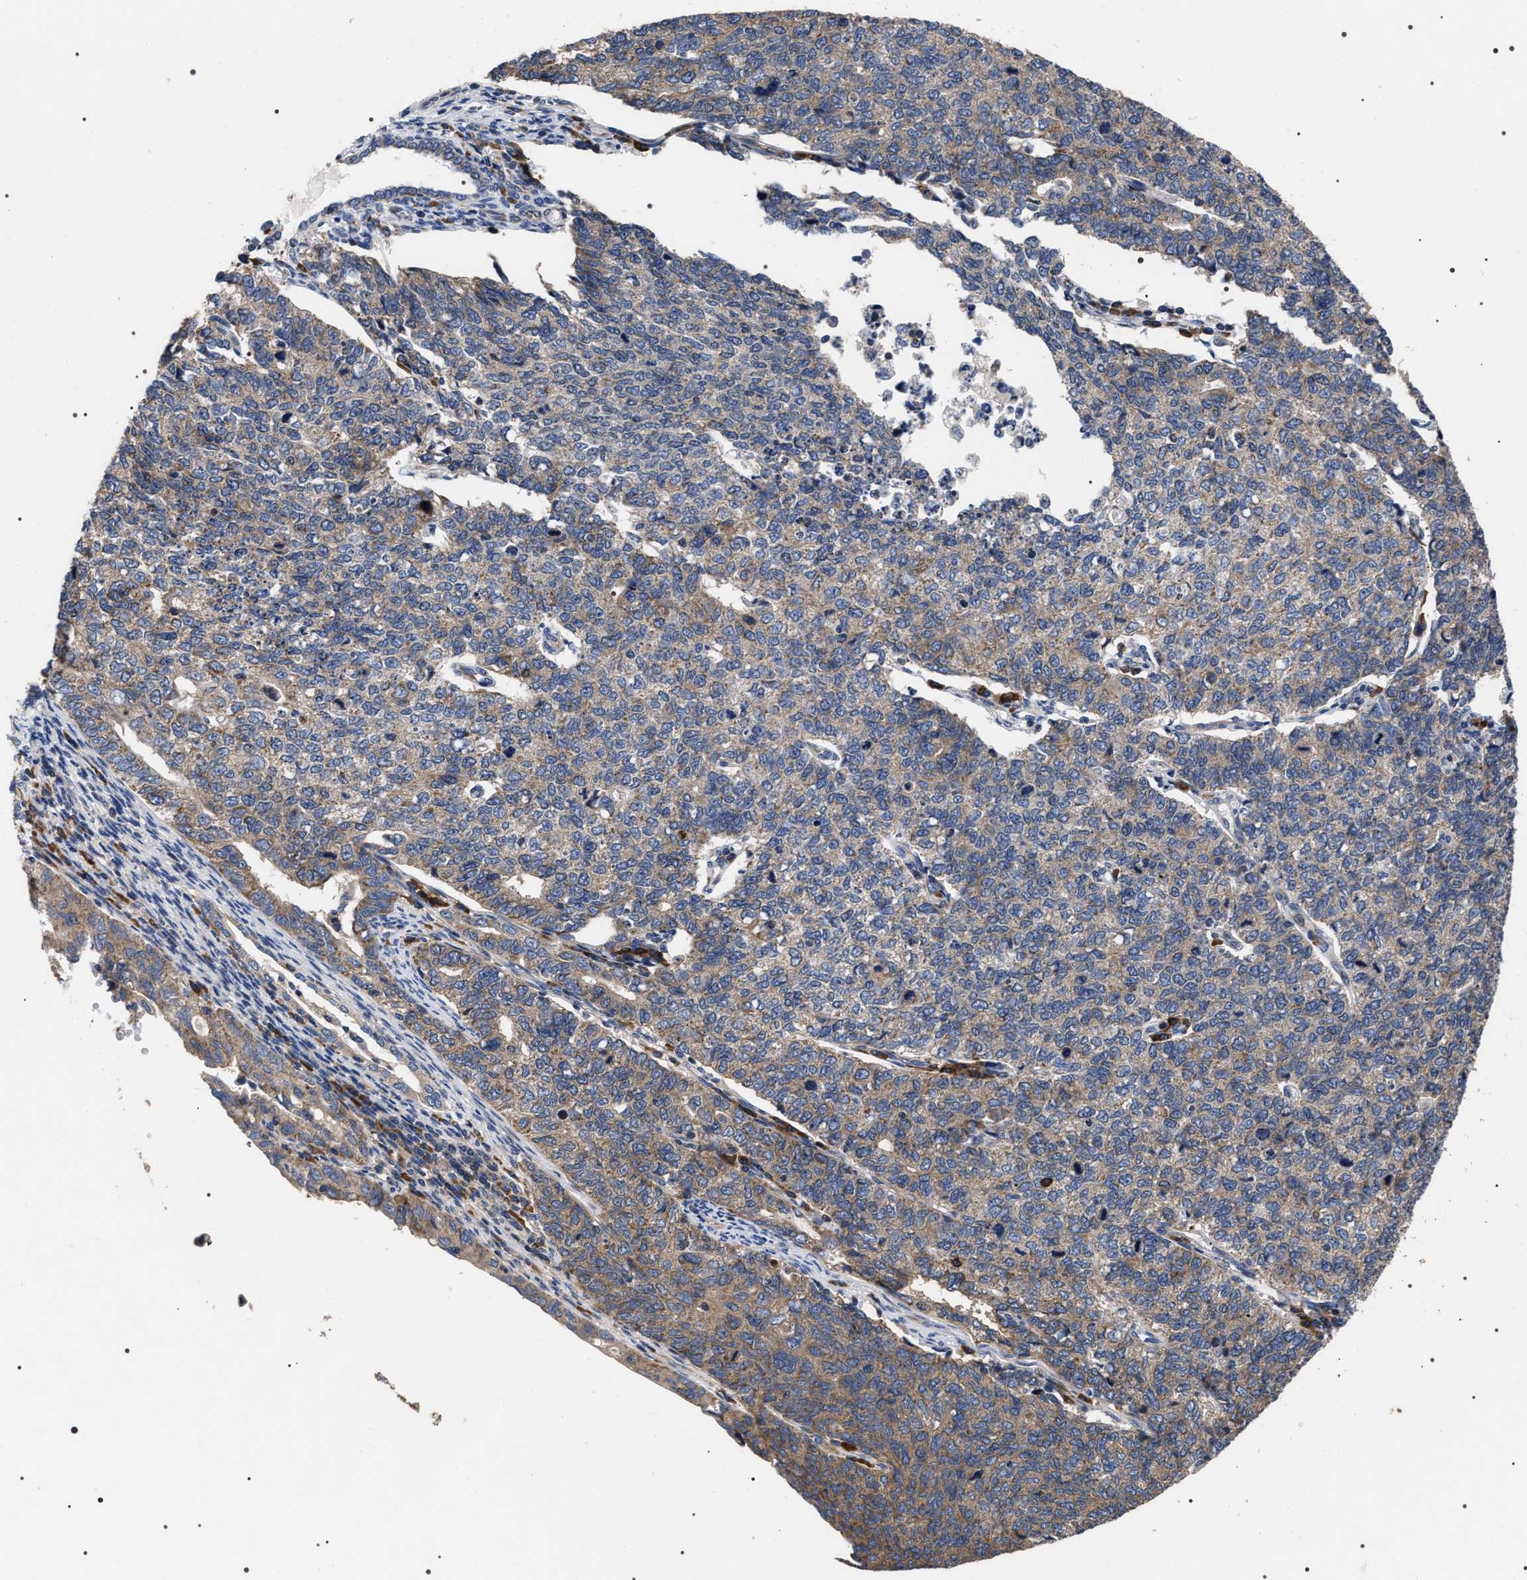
{"staining": {"intensity": "weak", "quantity": ">75%", "location": "cytoplasmic/membranous"}, "tissue": "cervical cancer", "cell_type": "Tumor cells", "image_type": "cancer", "snomed": [{"axis": "morphology", "description": "Squamous cell carcinoma, NOS"}, {"axis": "topography", "description": "Cervix"}], "caption": "Immunohistochemical staining of human cervical cancer (squamous cell carcinoma) exhibits low levels of weak cytoplasmic/membranous positivity in approximately >75% of tumor cells.", "gene": "MIS18A", "patient": {"sex": "female", "age": 63}}